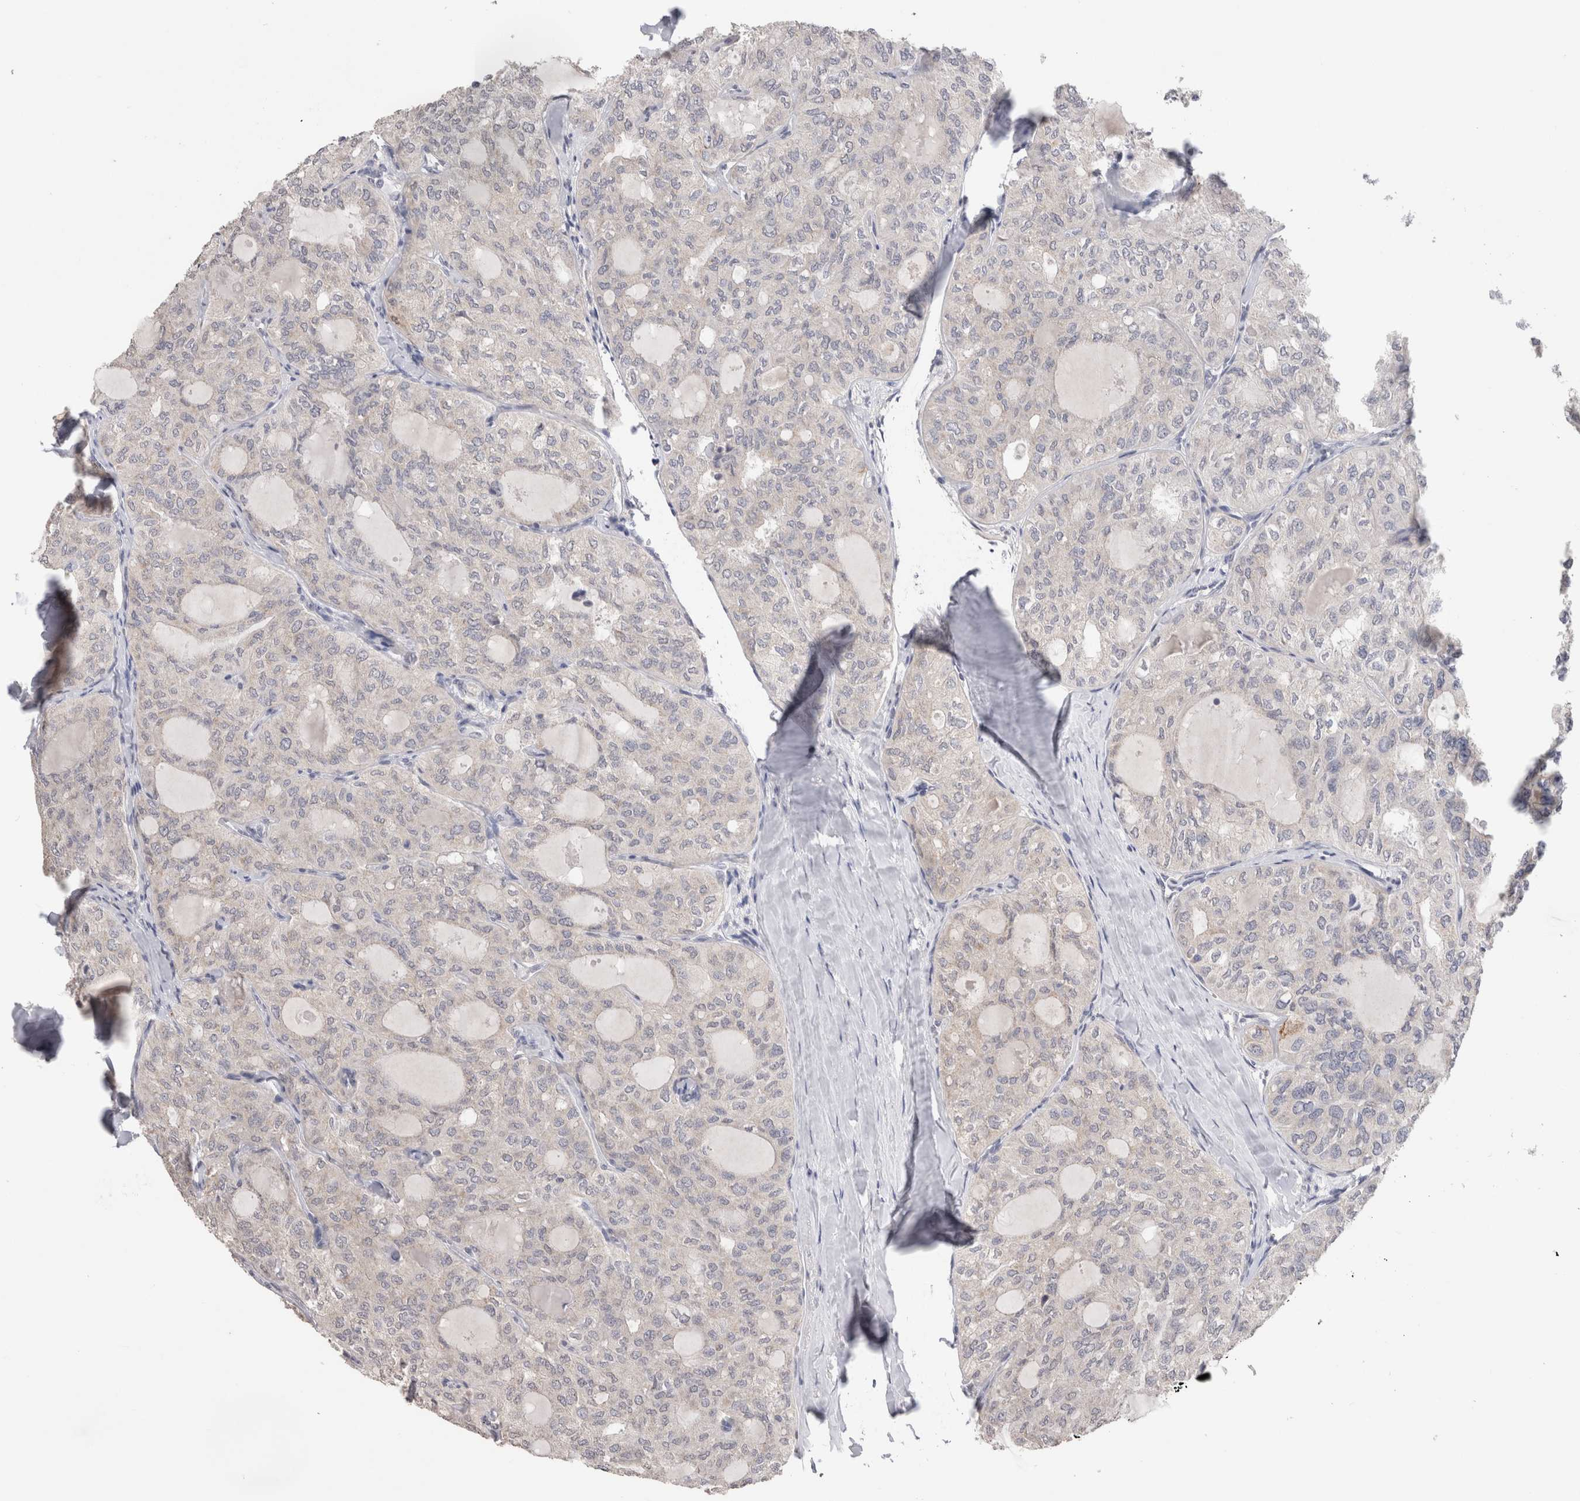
{"staining": {"intensity": "negative", "quantity": "none", "location": "none"}, "tissue": "thyroid cancer", "cell_type": "Tumor cells", "image_type": "cancer", "snomed": [{"axis": "morphology", "description": "Follicular adenoma carcinoma, NOS"}, {"axis": "topography", "description": "Thyroid gland"}], "caption": "DAB (3,3'-diaminobenzidine) immunohistochemical staining of thyroid cancer (follicular adenoma carcinoma) demonstrates no significant staining in tumor cells.", "gene": "CDH6", "patient": {"sex": "male", "age": 75}}